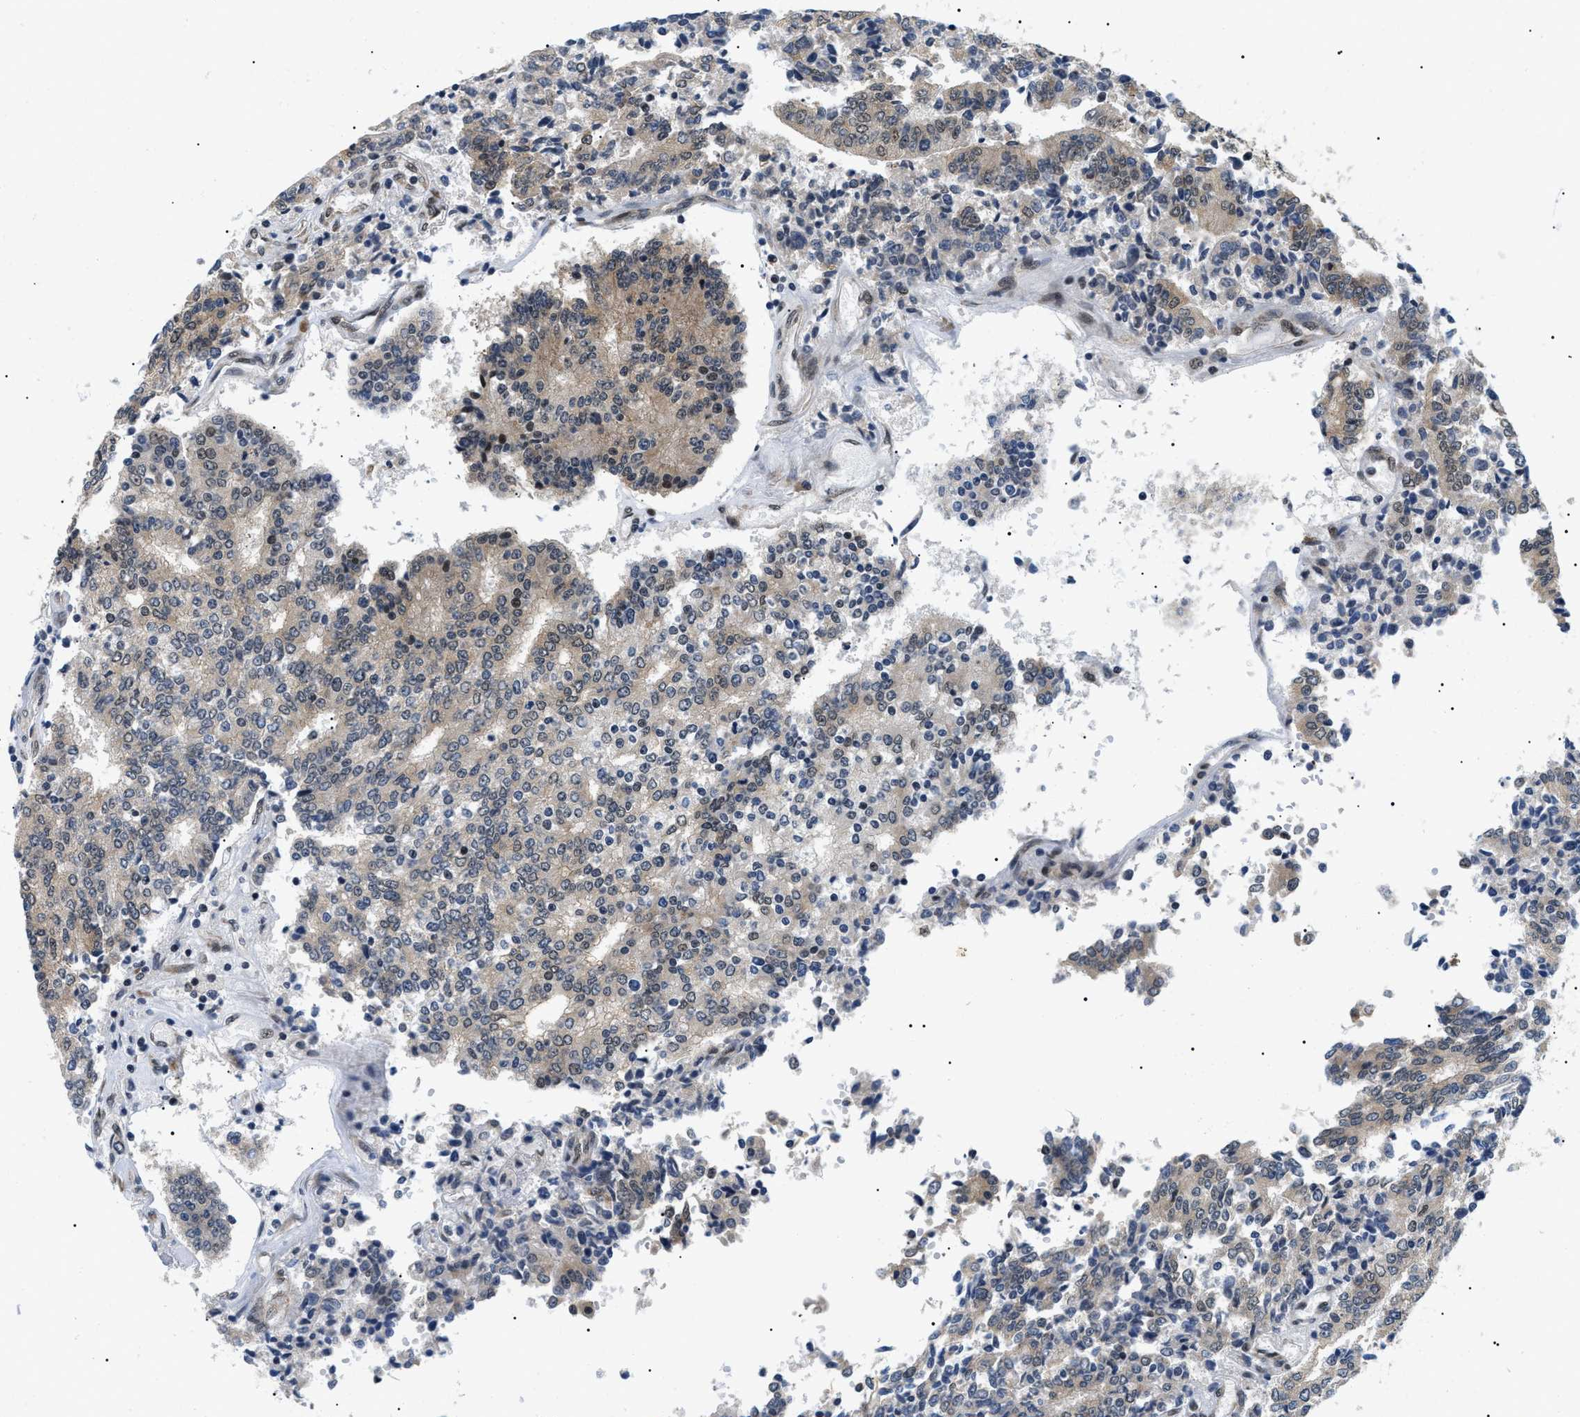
{"staining": {"intensity": "moderate", "quantity": ">75%", "location": "cytoplasmic/membranous,nuclear"}, "tissue": "prostate cancer", "cell_type": "Tumor cells", "image_type": "cancer", "snomed": [{"axis": "morphology", "description": "Normal tissue, NOS"}, {"axis": "morphology", "description": "Adenocarcinoma, High grade"}, {"axis": "topography", "description": "Prostate"}, {"axis": "topography", "description": "Seminal veicle"}], "caption": "Prostate cancer (adenocarcinoma (high-grade)) stained with a brown dye shows moderate cytoplasmic/membranous and nuclear positive staining in about >75% of tumor cells.", "gene": "CWC25", "patient": {"sex": "male", "age": 55}}